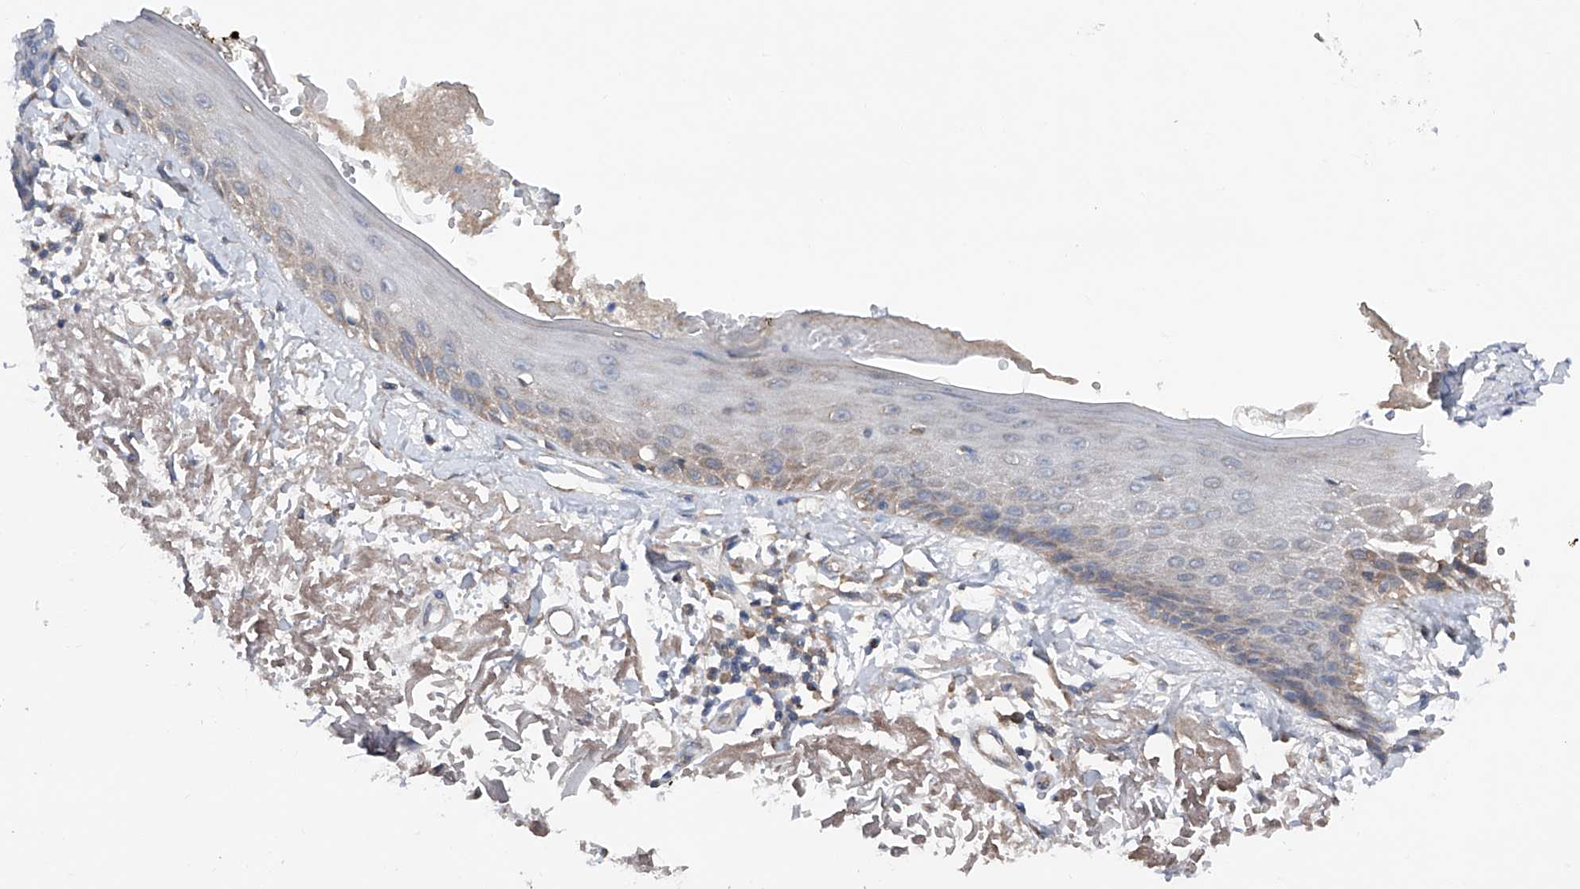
{"staining": {"intensity": "moderate", "quantity": ">75%", "location": "cytoplasmic/membranous"}, "tissue": "skin", "cell_type": "Fibroblasts", "image_type": "normal", "snomed": [{"axis": "morphology", "description": "Normal tissue, NOS"}, {"axis": "topography", "description": "Skin"}, {"axis": "topography", "description": "Skeletal muscle"}], "caption": "A brown stain highlights moderate cytoplasmic/membranous expression of a protein in fibroblasts of benign skin. (Stains: DAB in brown, nuclei in blue, Microscopy: brightfield microscopy at high magnification).", "gene": "DAD1", "patient": {"sex": "male", "age": 83}}